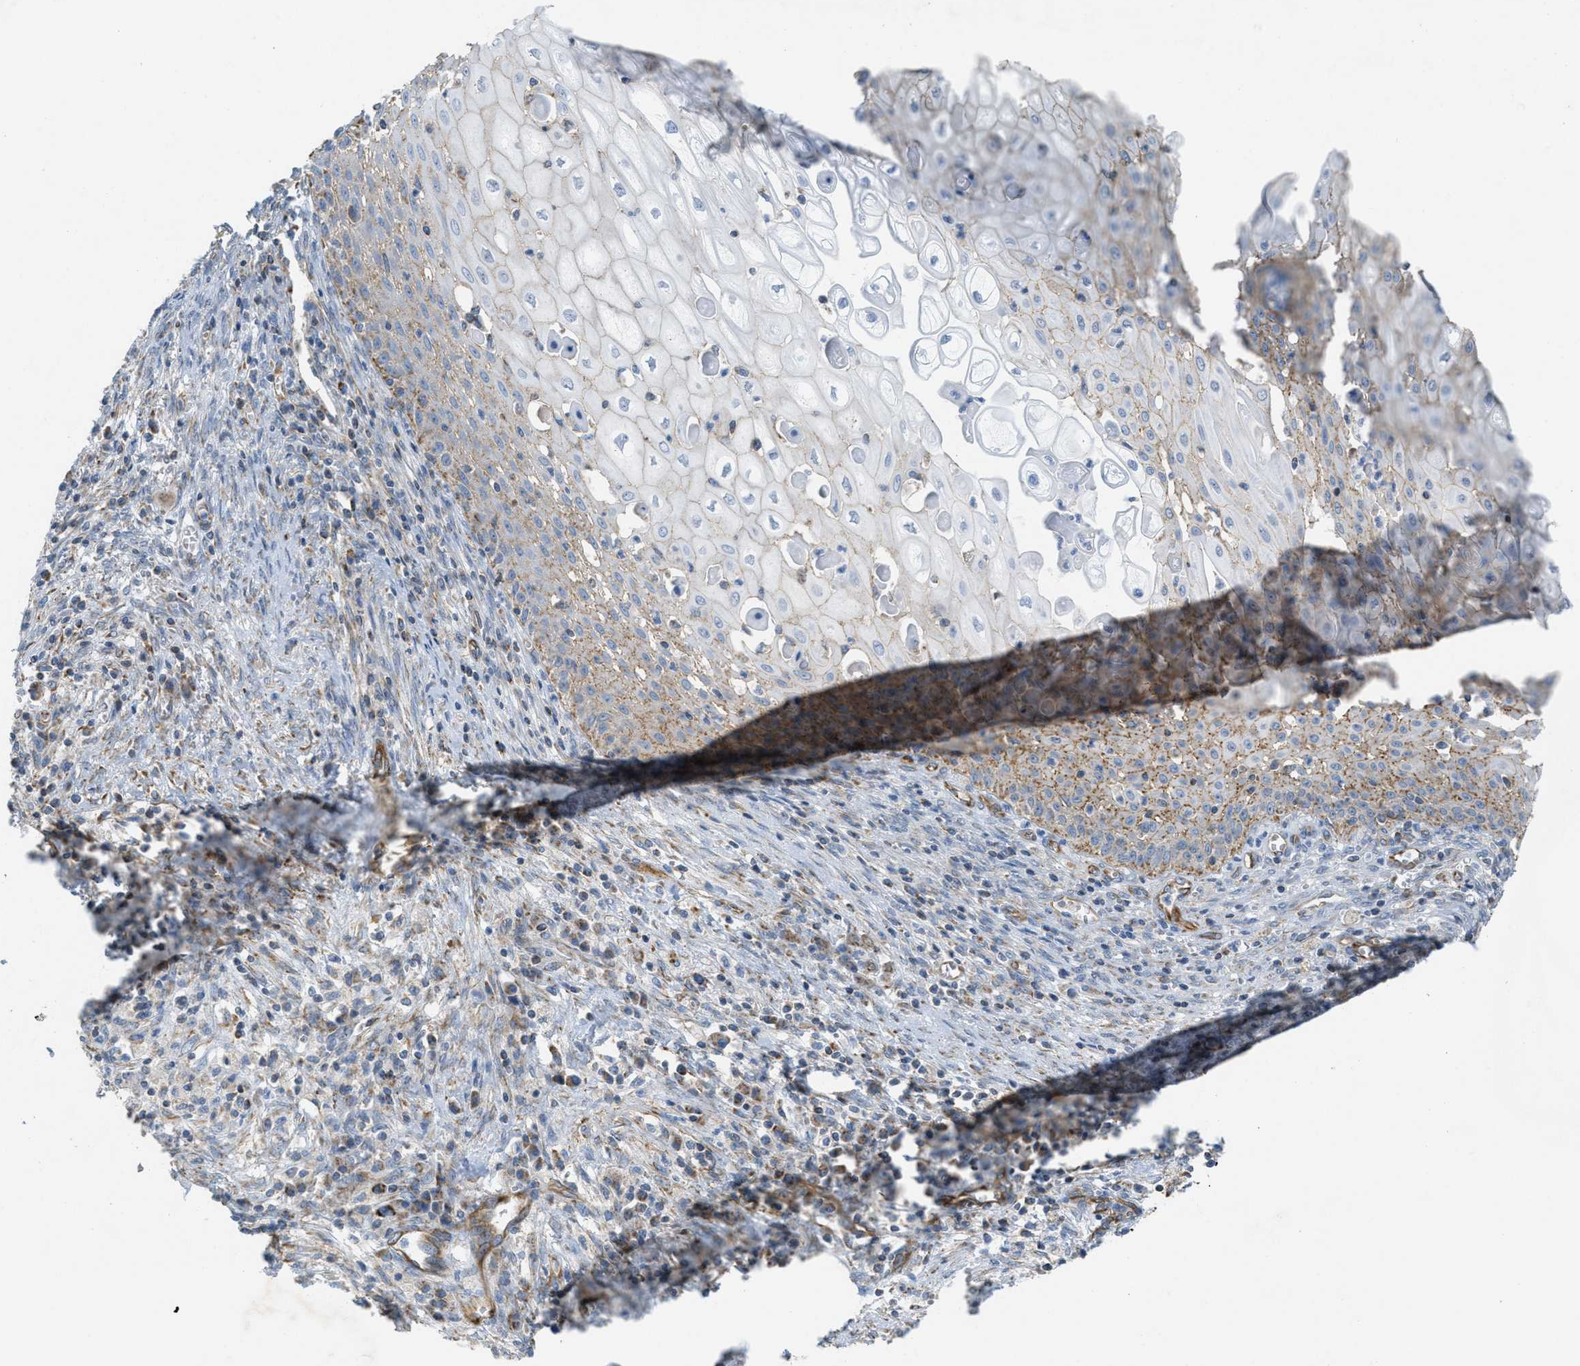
{"staining": {"intensity": "moderate", "quantity": ">75%", "location": "cytoplasmic/membranous"}, "tissue": "cervical cancer", "cell_type": "Tumor cells", "image_type": "cancer", "snomed": [{"axis": "morphology", "description": "Adenocarcinoma, NOS"}, {"axis": "topography", "description": "Cervix"}], "caption": "Human adenocarcinoma (cervical) stained for a protein (brown) reveals moderate cytoplasmic/membranous positive positivity in approximately >75% of tumor cells.", "gene": "BTN3A1", "patient": {"sex": "female", "age": 44}}